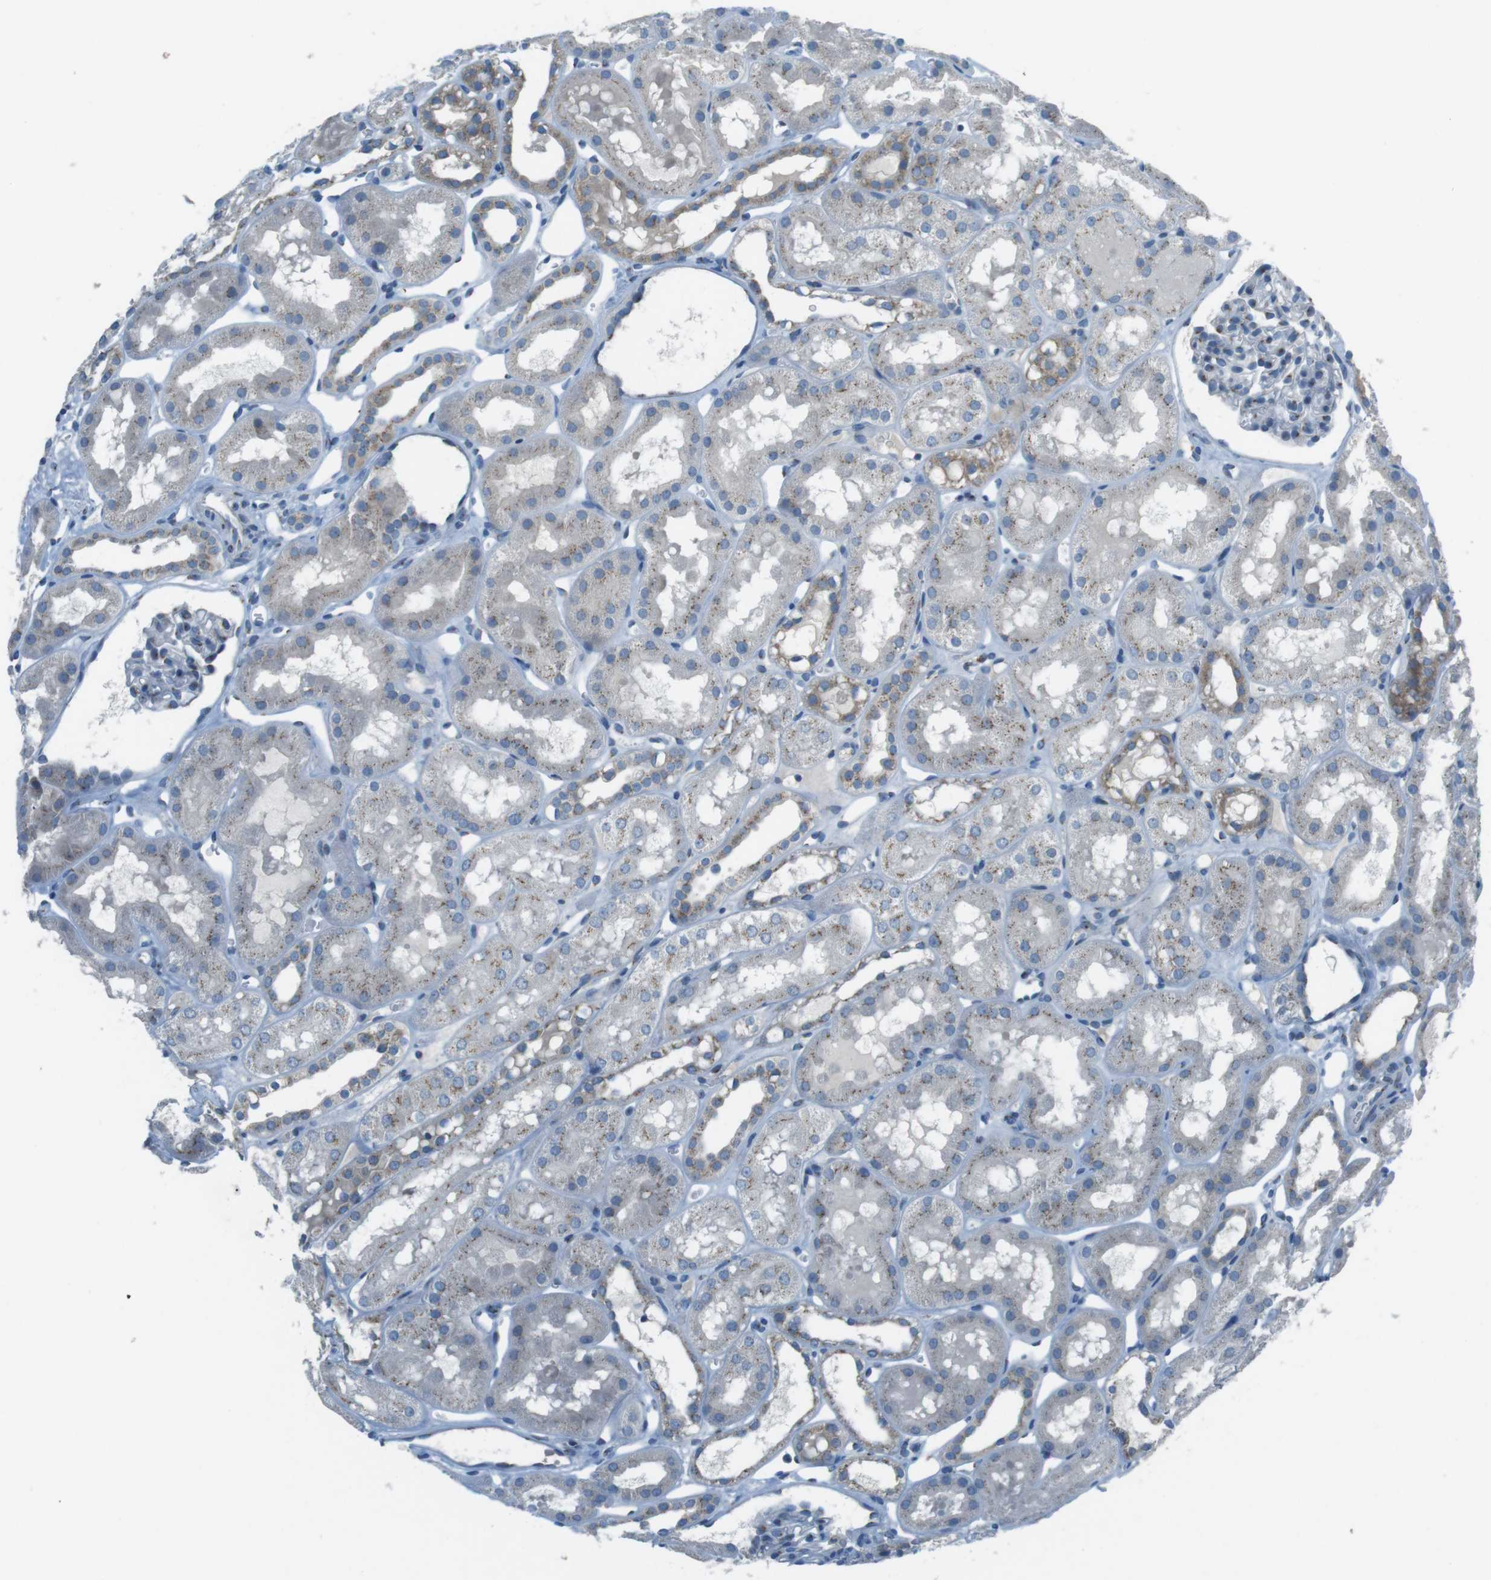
{"staining": {"intensity": "moderate", "quantity": "<25%", "location": "cytoplasmic/membranous"}, "tissue": "kidney", "cell_type": "Cells in glomeruli", "image_type": "normal", "snomed": [{"axis": "morphology", "description": "Normal tissue, NOS"}, {"axis": "topography", "description": "Kidney"}, {"axis": "topography", "description": "Urinary bladder"}], "caption": "Immunohistochemistry of unremarkable human kidney displays low levels of moderate cytoplasmic/membranous positivity in approximately <25% of cells in glomeruli.", "gene": "TXNDC15", "patient": {"sex": "male", "age": 16}}